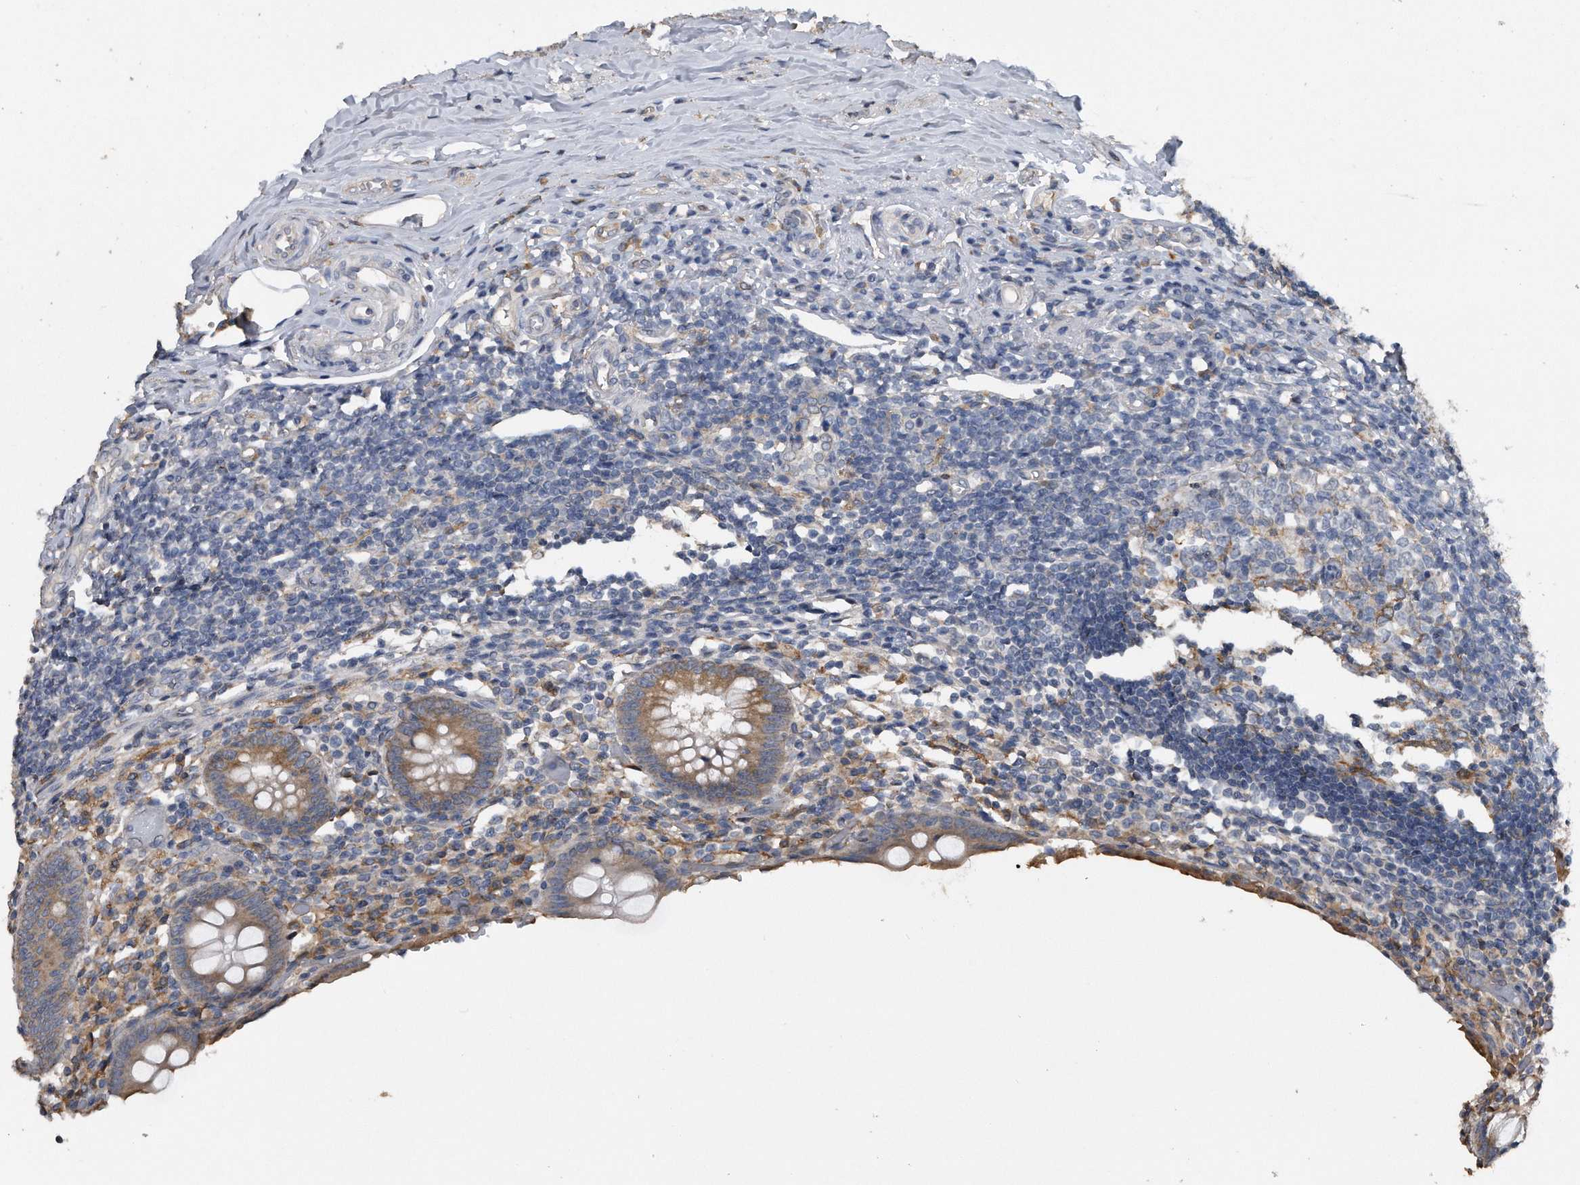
{"staining": {"intensity": "moderate", "quantity": "25%-75%", "location": "cytoplasmic/membranous"}, "tissue": "appendix", "cell_type": "Glandular cells", "image_type": "normal", "snomed": [{"axis": "morphology", "description": "Normal tissue, NOS"}, {"axis": "topography", "description": "Appendix"}], "caption": "Unremarkable appendix reveals moderate cytoplasmic/membranous staining in about 25%-75% of glandular cells, visualized by immunohistochemistry. The staining was performed using DAB (3,3'-diaminobenzidine) to visualize the protein expression in brown, while the nuclei were stained in blue with hematoxylin (Magnification: 20x).", "gene": "PCLO", "patient": {"sex": "female", "age": 17}}